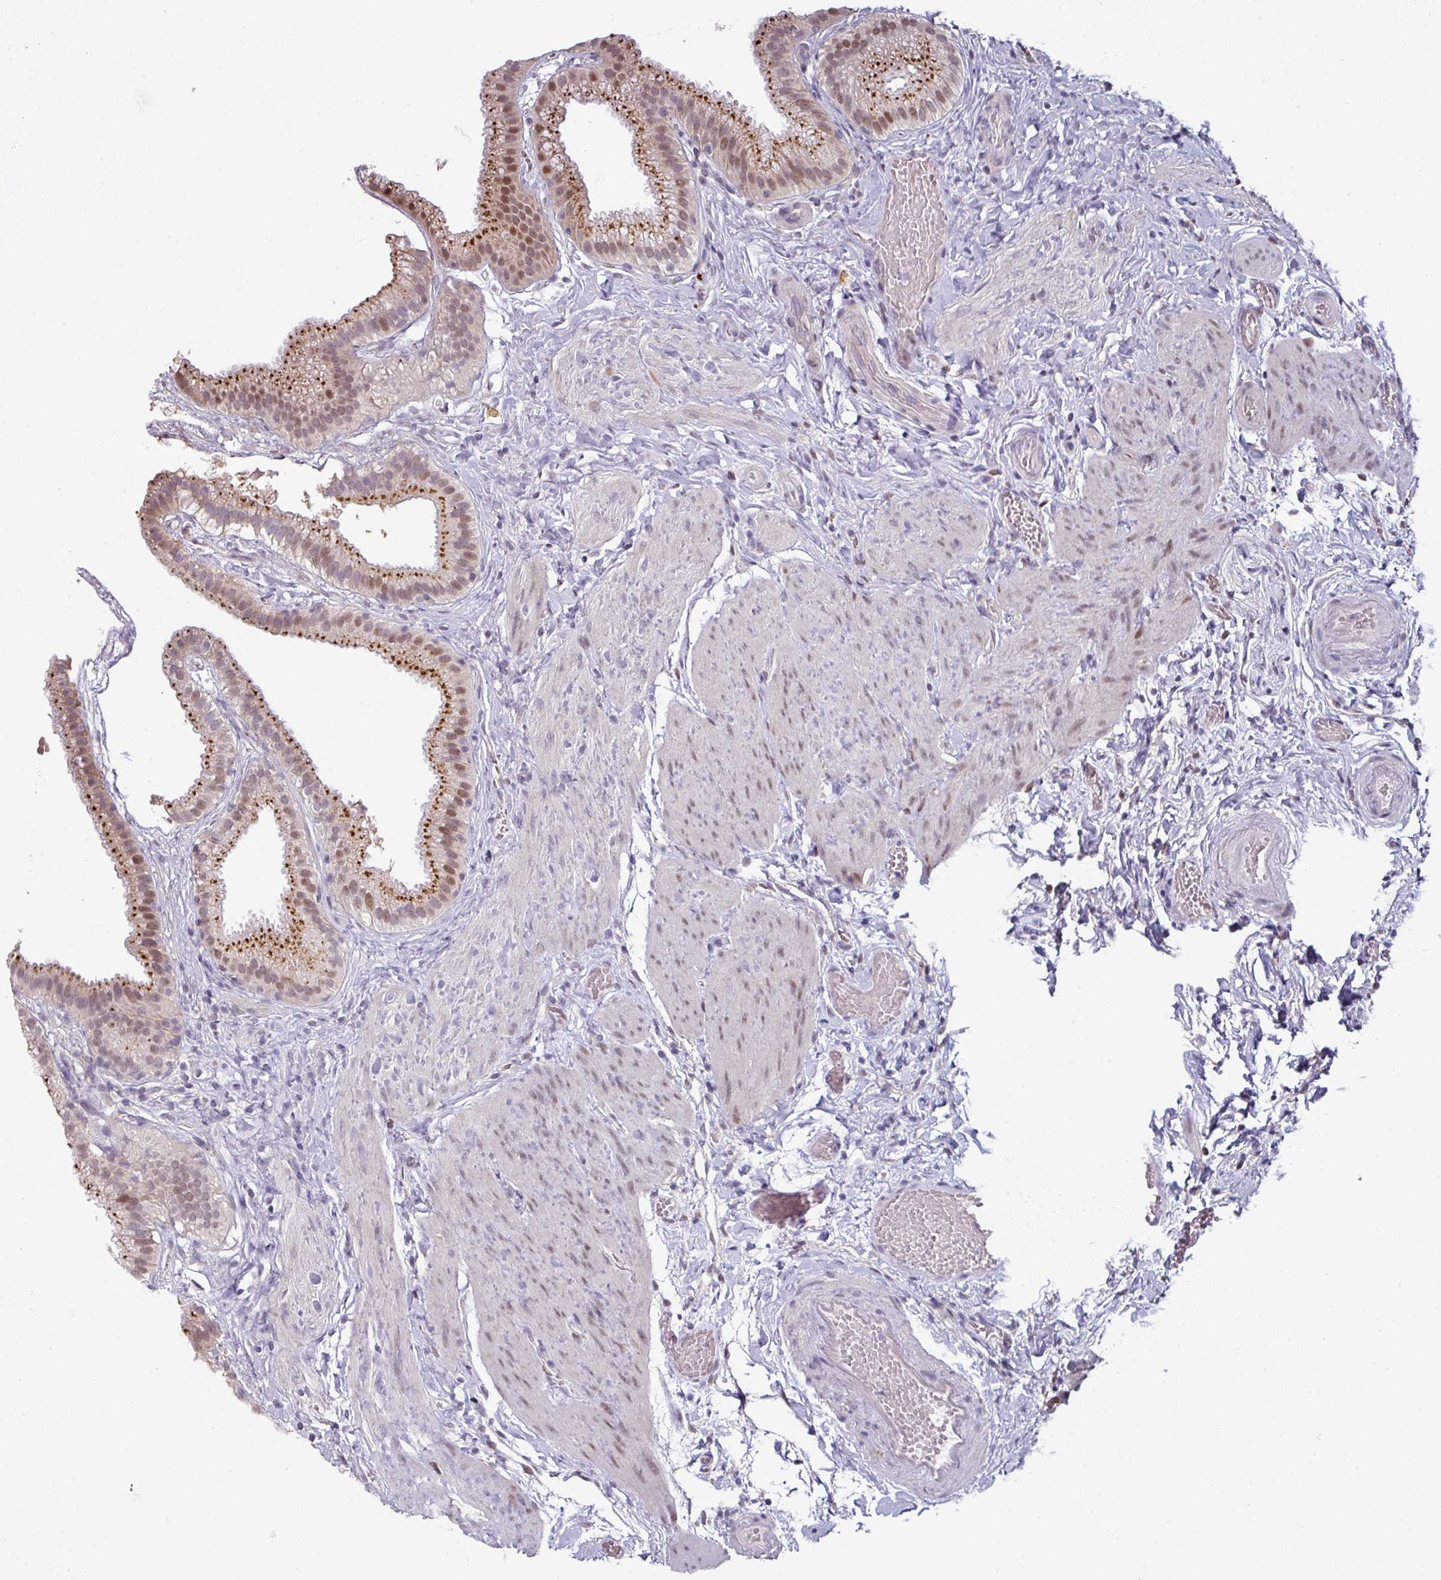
{"staining": {"intensity": "strong", "quantity": ">75%", "location": "cytoplasmic/membranous,nuclear"}, "tissue": "gallbladder", "cell_type": "Glandular cells", "image_type": "normal", "snomed": [{"axis": "morphology", "description": "Normal tissue, NOS"}, {"axis": "topography", "description": "Gallbladder"}], "caption": "There is high levels of strong cytoplasmic/membranous,nuclear expression in glandular cells of unremarkable gallbladder, as demonstrated by immunohistochemical staining (brown color).", "gene": "SWSAP1", "patient": {"sex": "female", "age": 63}}